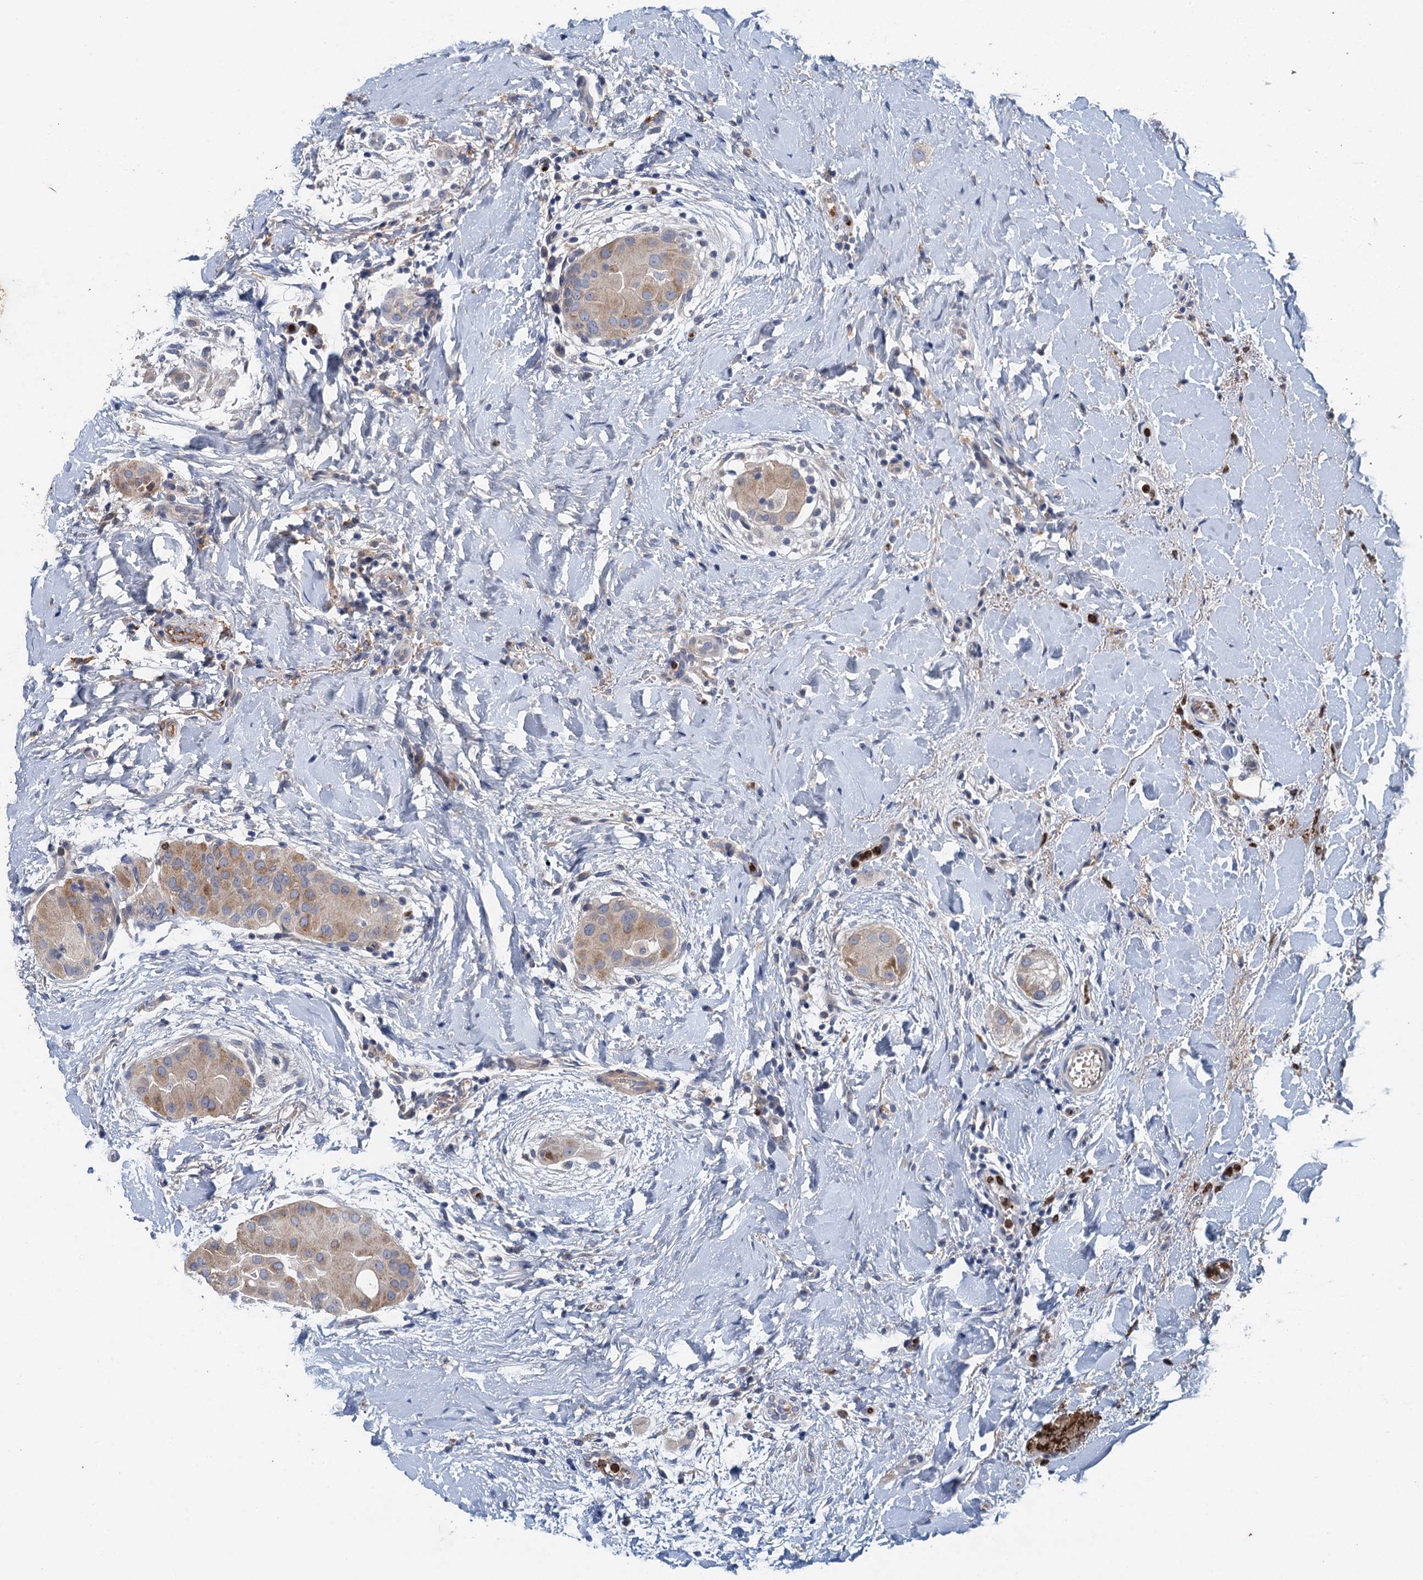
{"staining": {"intensity": "moderate", "quantity": ">75%", "location": "cytoplasmic/membranous"}, "tissue": "thyroid cancer", "cell_type": "Tumor cells", "image_type": "cancer", "snomed": [{"axis": "morphology", "description": "Papillary adenocarcinoma, NOS"}, {"axis": "topography", "description": "Thyroid gland"}], "caption": "Immunohistochemical staining of human thyroid cancer reveals medium levels of moderate cytoplasmic/membranous protein positivity in about >75% of tumor cells.", "gene": "TPCN1", "patient": {"sex": "male", "age": 33}}